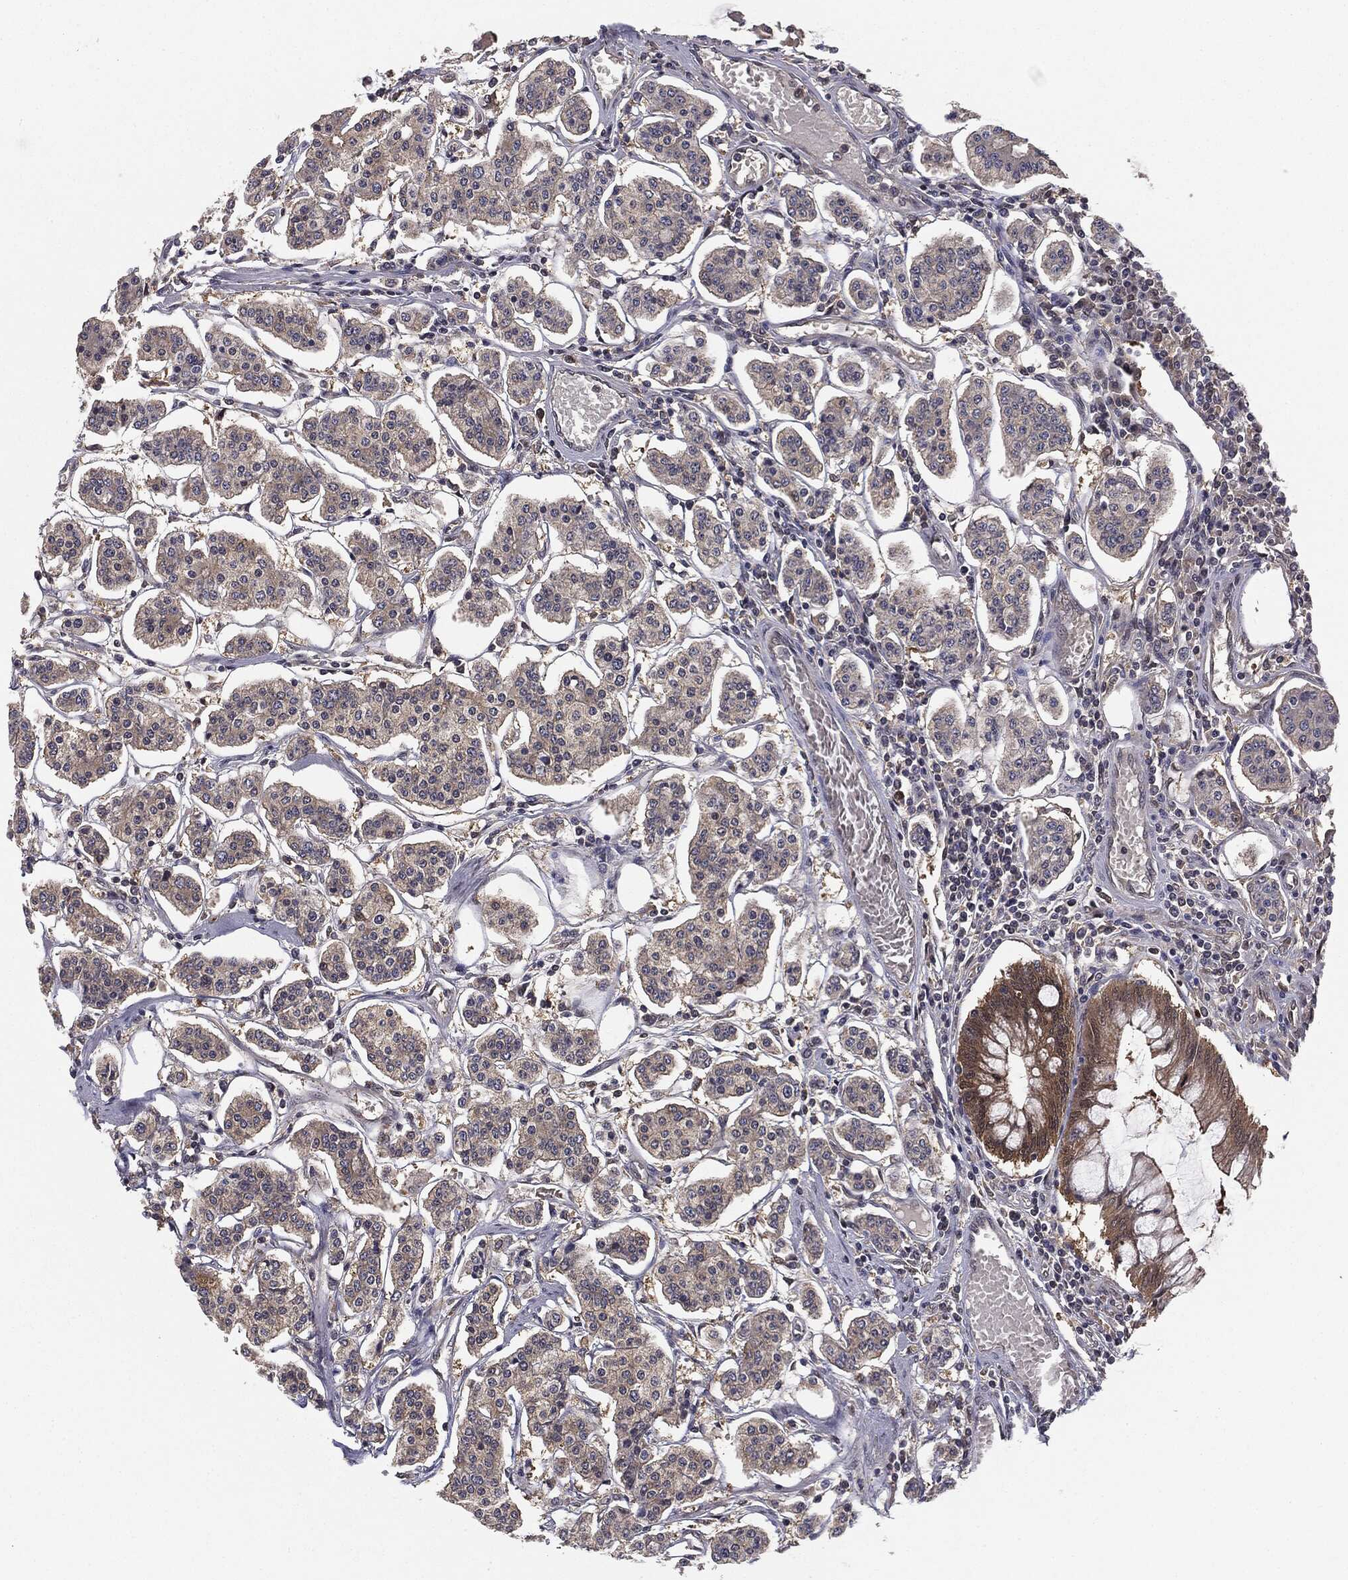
{"staining": {"intensity": "negative", "quantity": "none", "location": "none"}, "tissue": "carcinoid", "cell_type": "Tumor cells", "image_type": "cancer", "snomed": [{"axis": "morphology", "description": "Carcinoid, malignant, NOS"}, {"axis": "topography", "description": "Small intestine"}], "caption": "There is no significant staining in tumor cells of carcinoid (malignant).", "gene": "KRT7", "patient": {"sex": "female", "age": 65}}